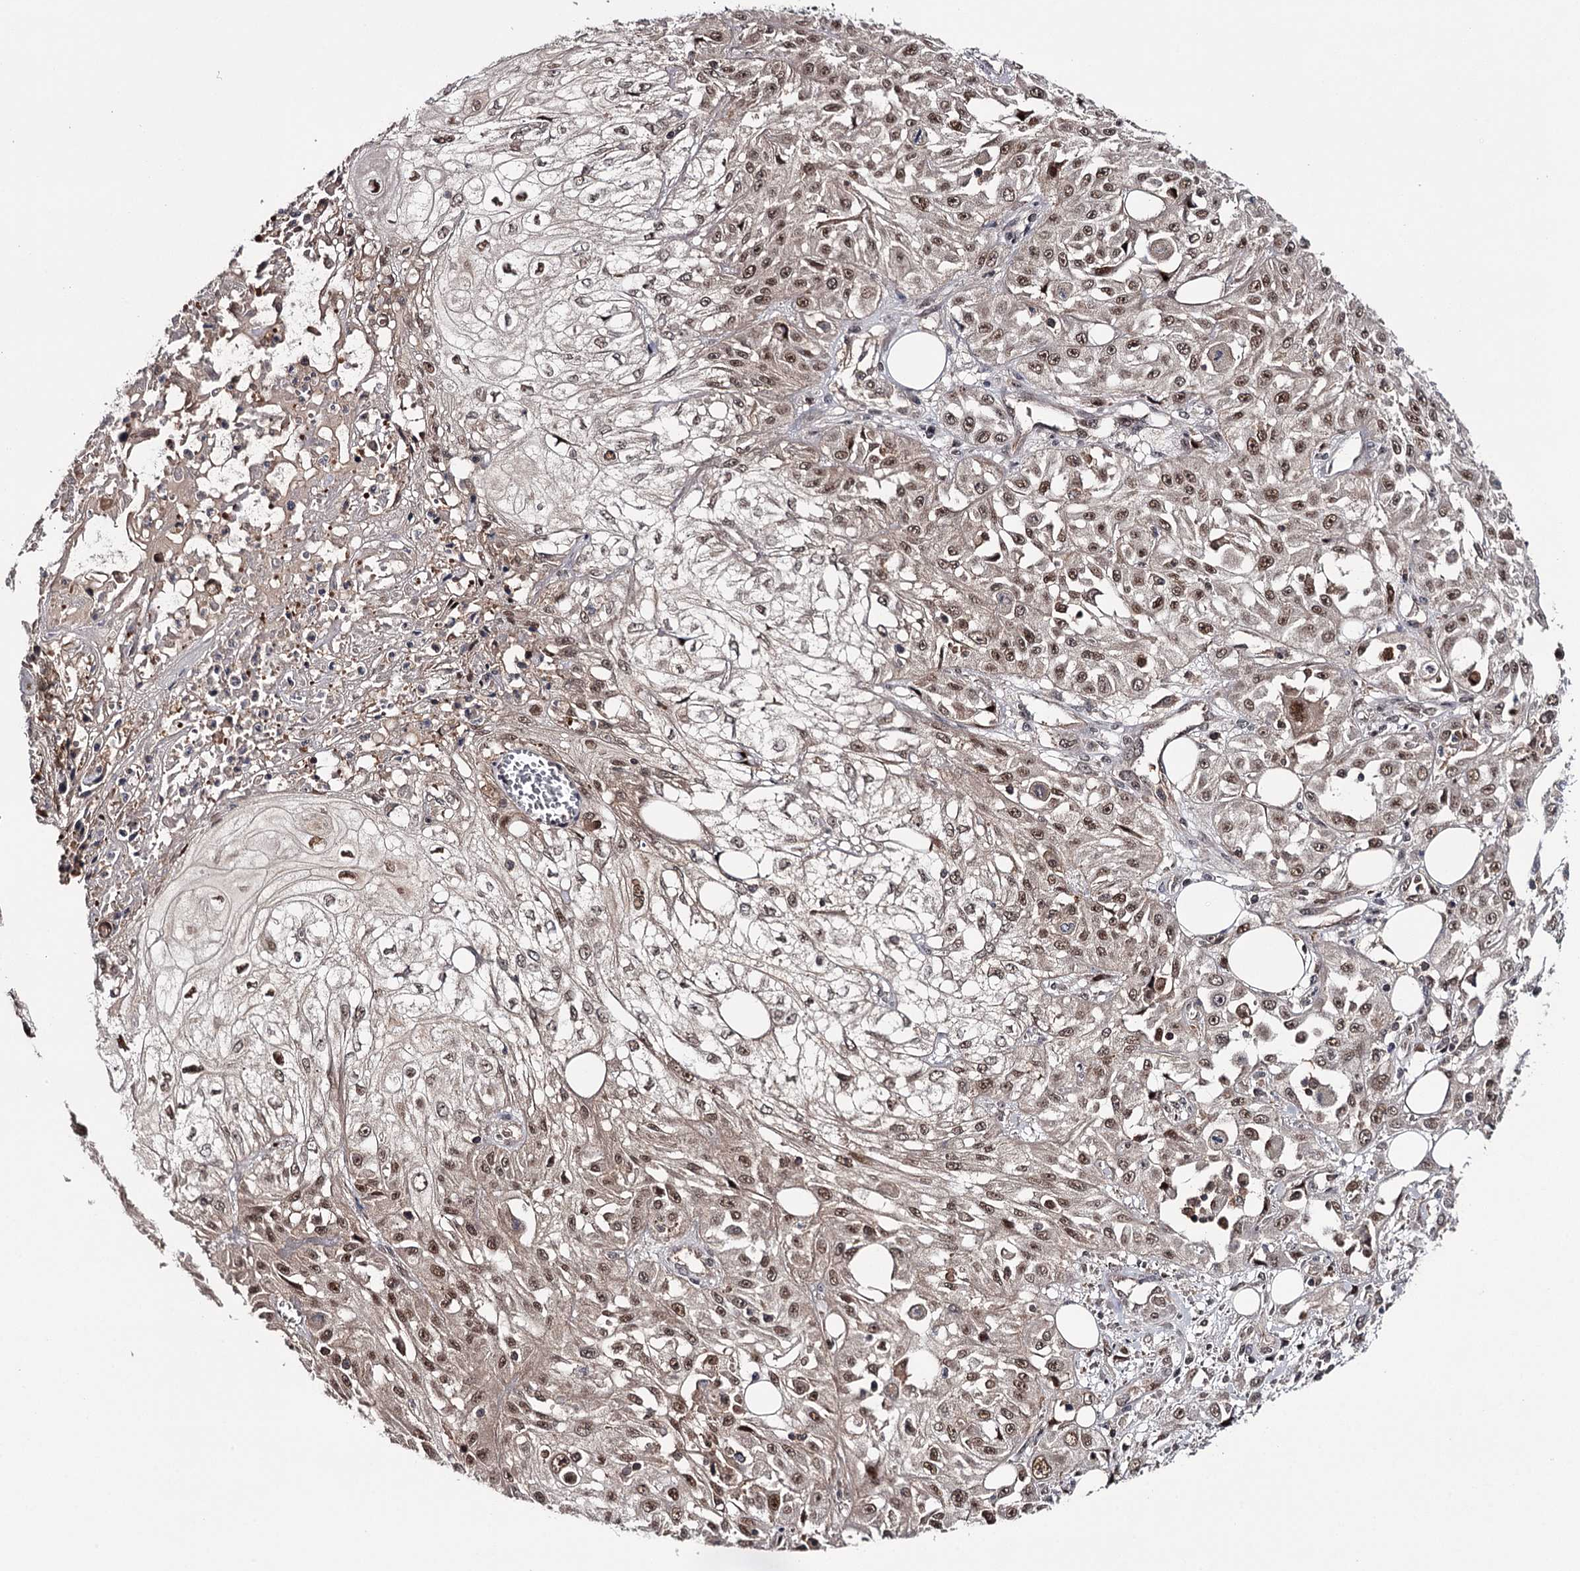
{"staining": {"intensity": "moderate", "quantity": ">75%", "location": "nuclear"}, "tissue": "skin cancer", "cell_type": "Tumor cells", "image_type": "cancer", "snomed": [{"axis": "morphology", "description": "Squamous cell carcinoma, NOS"}, {"axis": "morphology", "description": "Squamous cell carcinoma, metastatic, NOS"}, {"axis": "topography", "description": "Skin"}, {"axis": "topography", "description": "Lymph node"}], "caption": "Brown immunohistochemical staining in human skin cancer (metastatic squamous cell carcinoma) displays moderate nuclear staining in about >75% of tumor cells. The staining is performed using DAB brown chromogen to label protein expression. The nuclei are counter-stained blue using hematoxylin.", "gene": "GTSF1", "patient": {"sex": "male", "age": 75}}